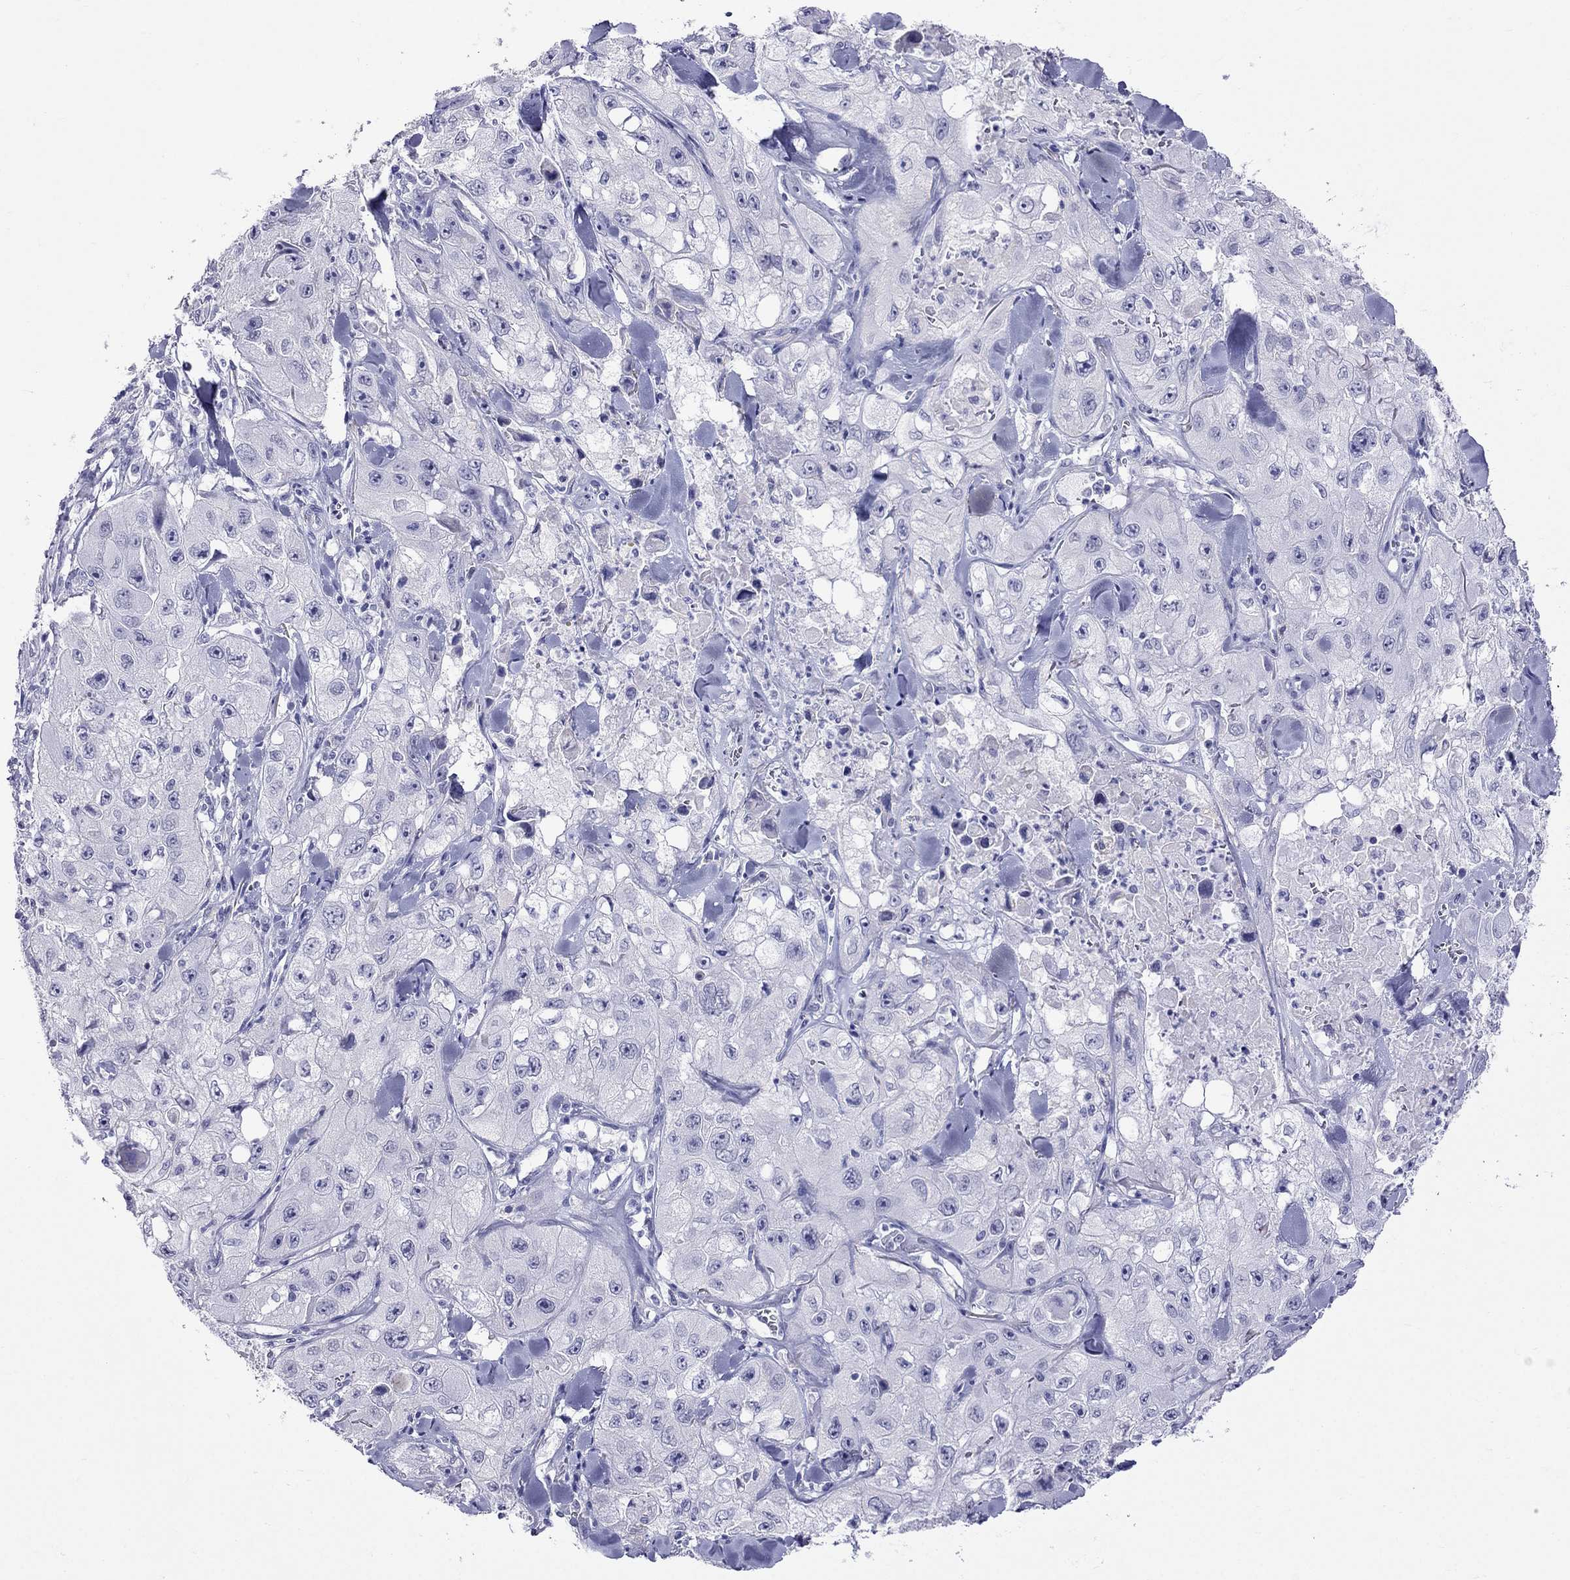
{"staining": {"intensity": "negative", "quantity": "none", "location": "none"}, "tissue": "skin cancer", "cell_type": "Tumor cells", "image_type": "cancer", "snomed": [{"axis": "morphology", "description": "Squamous cell carcinoma, NOS"}, {"axis": "topography", "description": "Skin"}, {"axis": "topography", "description": "Subcutis"}], "caption": "This is an immunohistochemistry micrograph of squamous cell carcinoma (skin). There is no positivity in tumor cells.", "gene": "MGP", "patient": {"sex": "male", "age": 73}}